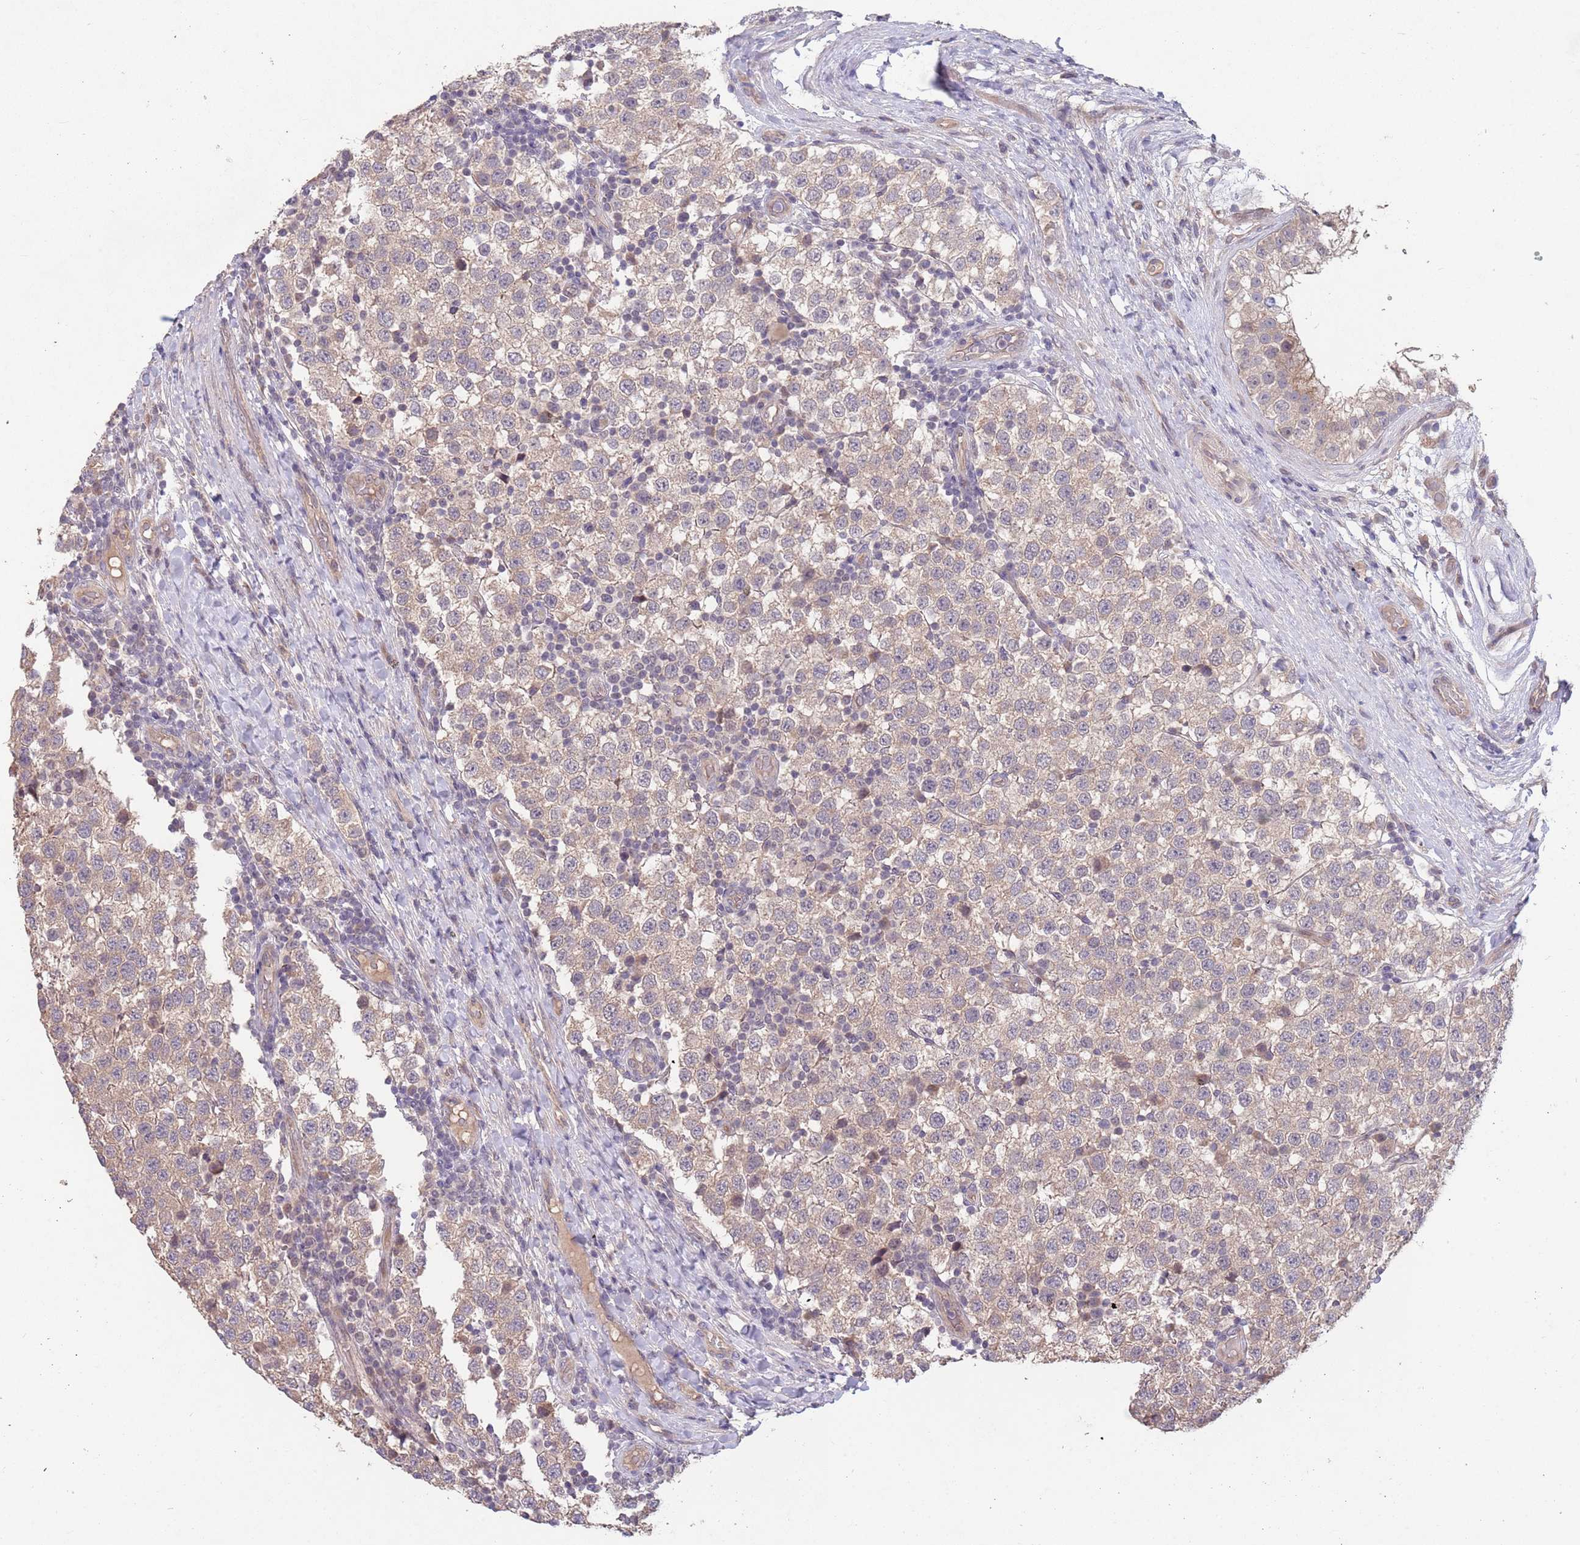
{"staining": {"intensity": "weak", "quantity": "25%-75%", "location": "cytoplasmic/membranous"}, "tissue": "testis cancer", "cell_type": "Tumor cells", "image_type": "cancer", "snomed": [{"axis": "morphology", "description": "Seminoma, NOS"}, {"axis": "topography", "description": "Testis"}], "caption": "Immunohistochemistry (IHC) (DAB (3,3'-diaminobenzidine)) staining of human seminoma (testis) shows weak cytoplasmic/membranous protein staining in approximately 25%-75% of tumor cells.", "gene": "MEI1", "patient": {"sex": "male", "age": 34}}